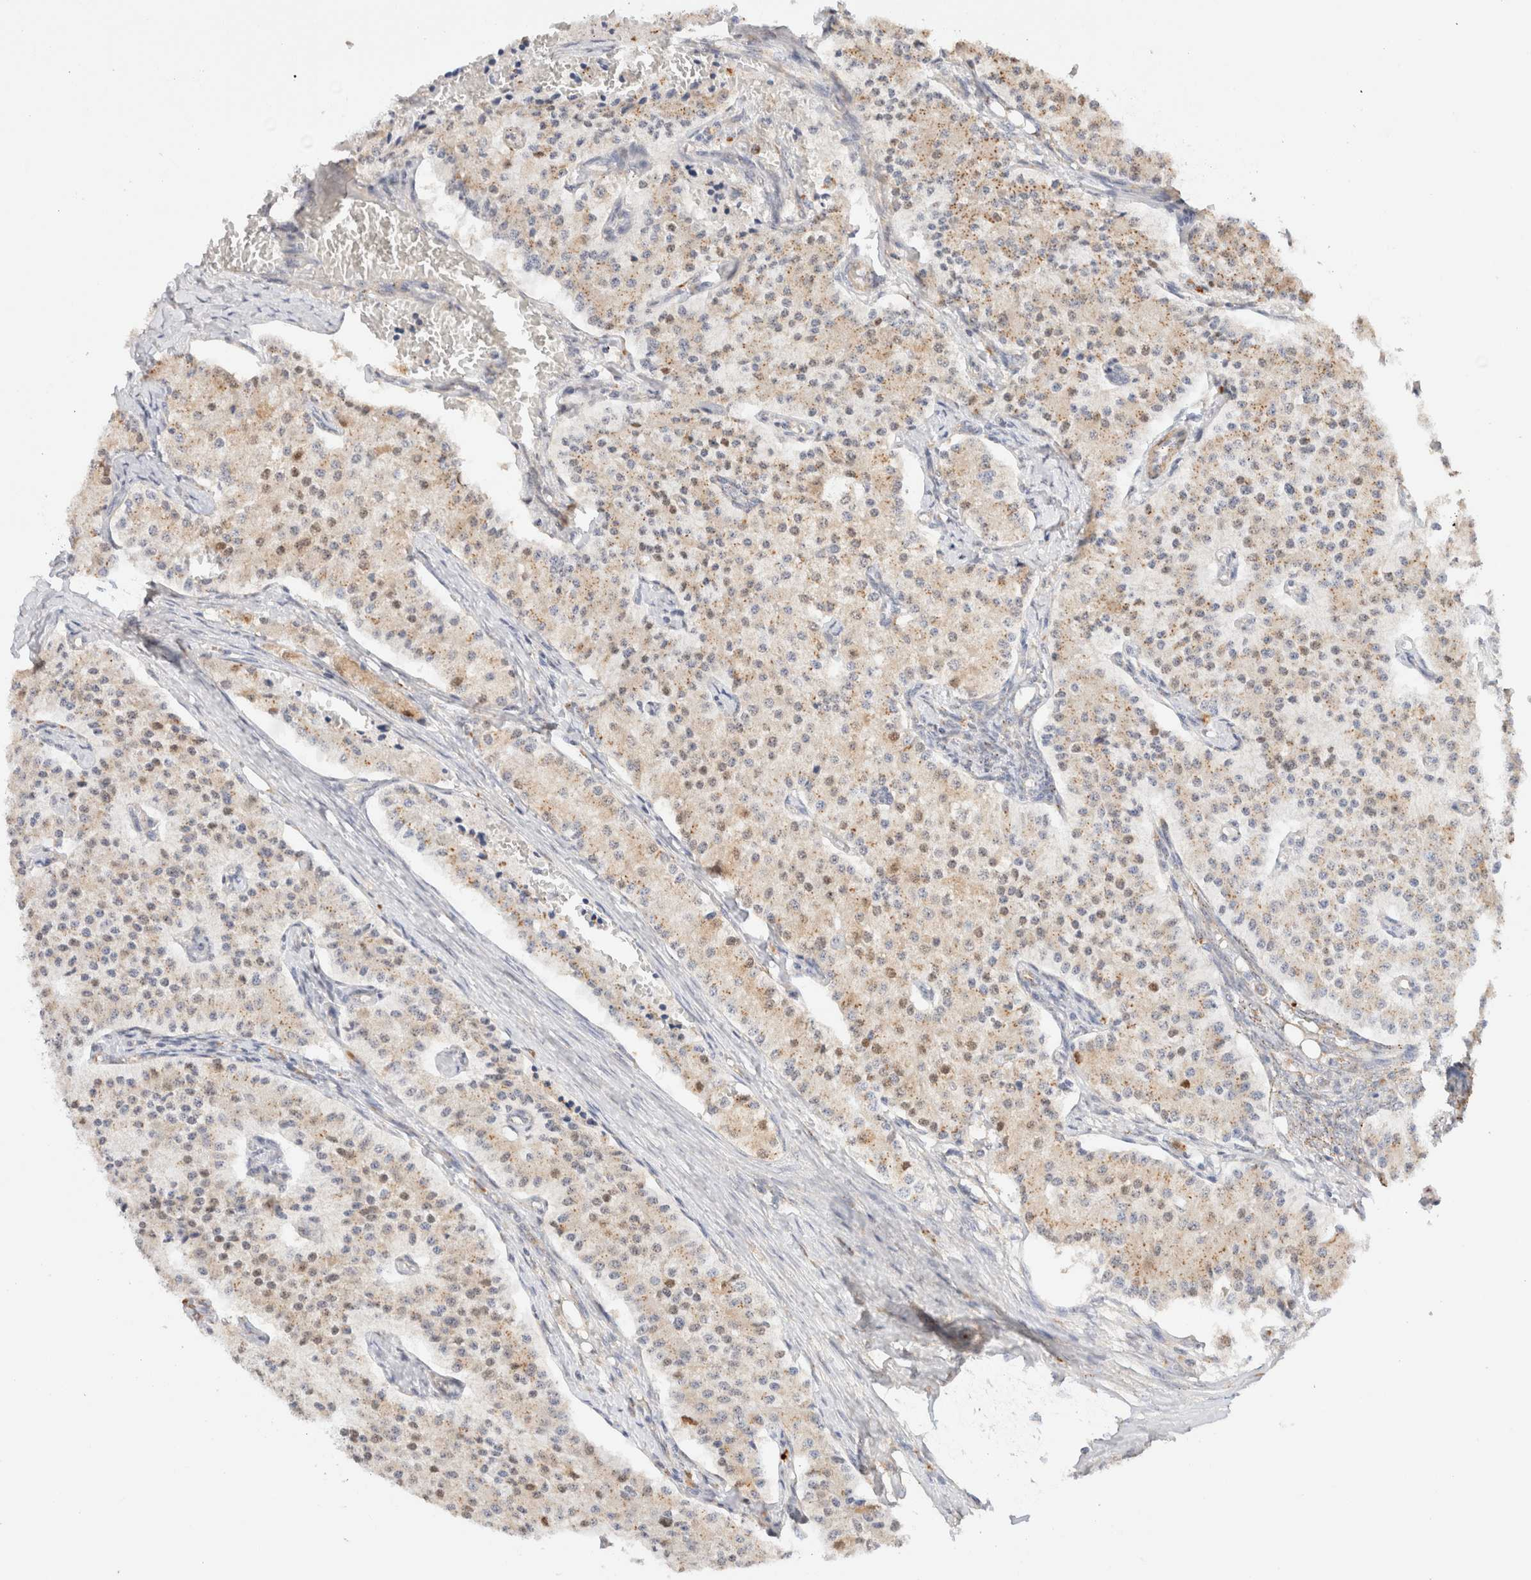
{"staining": {"intensity": "weak", "quantity": ">75%", "location": "cytoplasmic/membranous"}, "tissue": "carcinoid", "cell_type": "Tumor cells", "image_type": "cancer", "snomed": [{"axis": "morphology", "description": "Carcinoid, malignant, NOS"}, {"axis": "topography", "description": "Colon"}], "caption": "IHC of human carcinoid displays low levels of weak cytoplasmic/membranous staining in about >75% of tumor cells. (brown staining indicates protein expression, while blue staining denotes nuclei).", "gene": "RABEPK", "patient": {"sex": "female", "age": 52}}